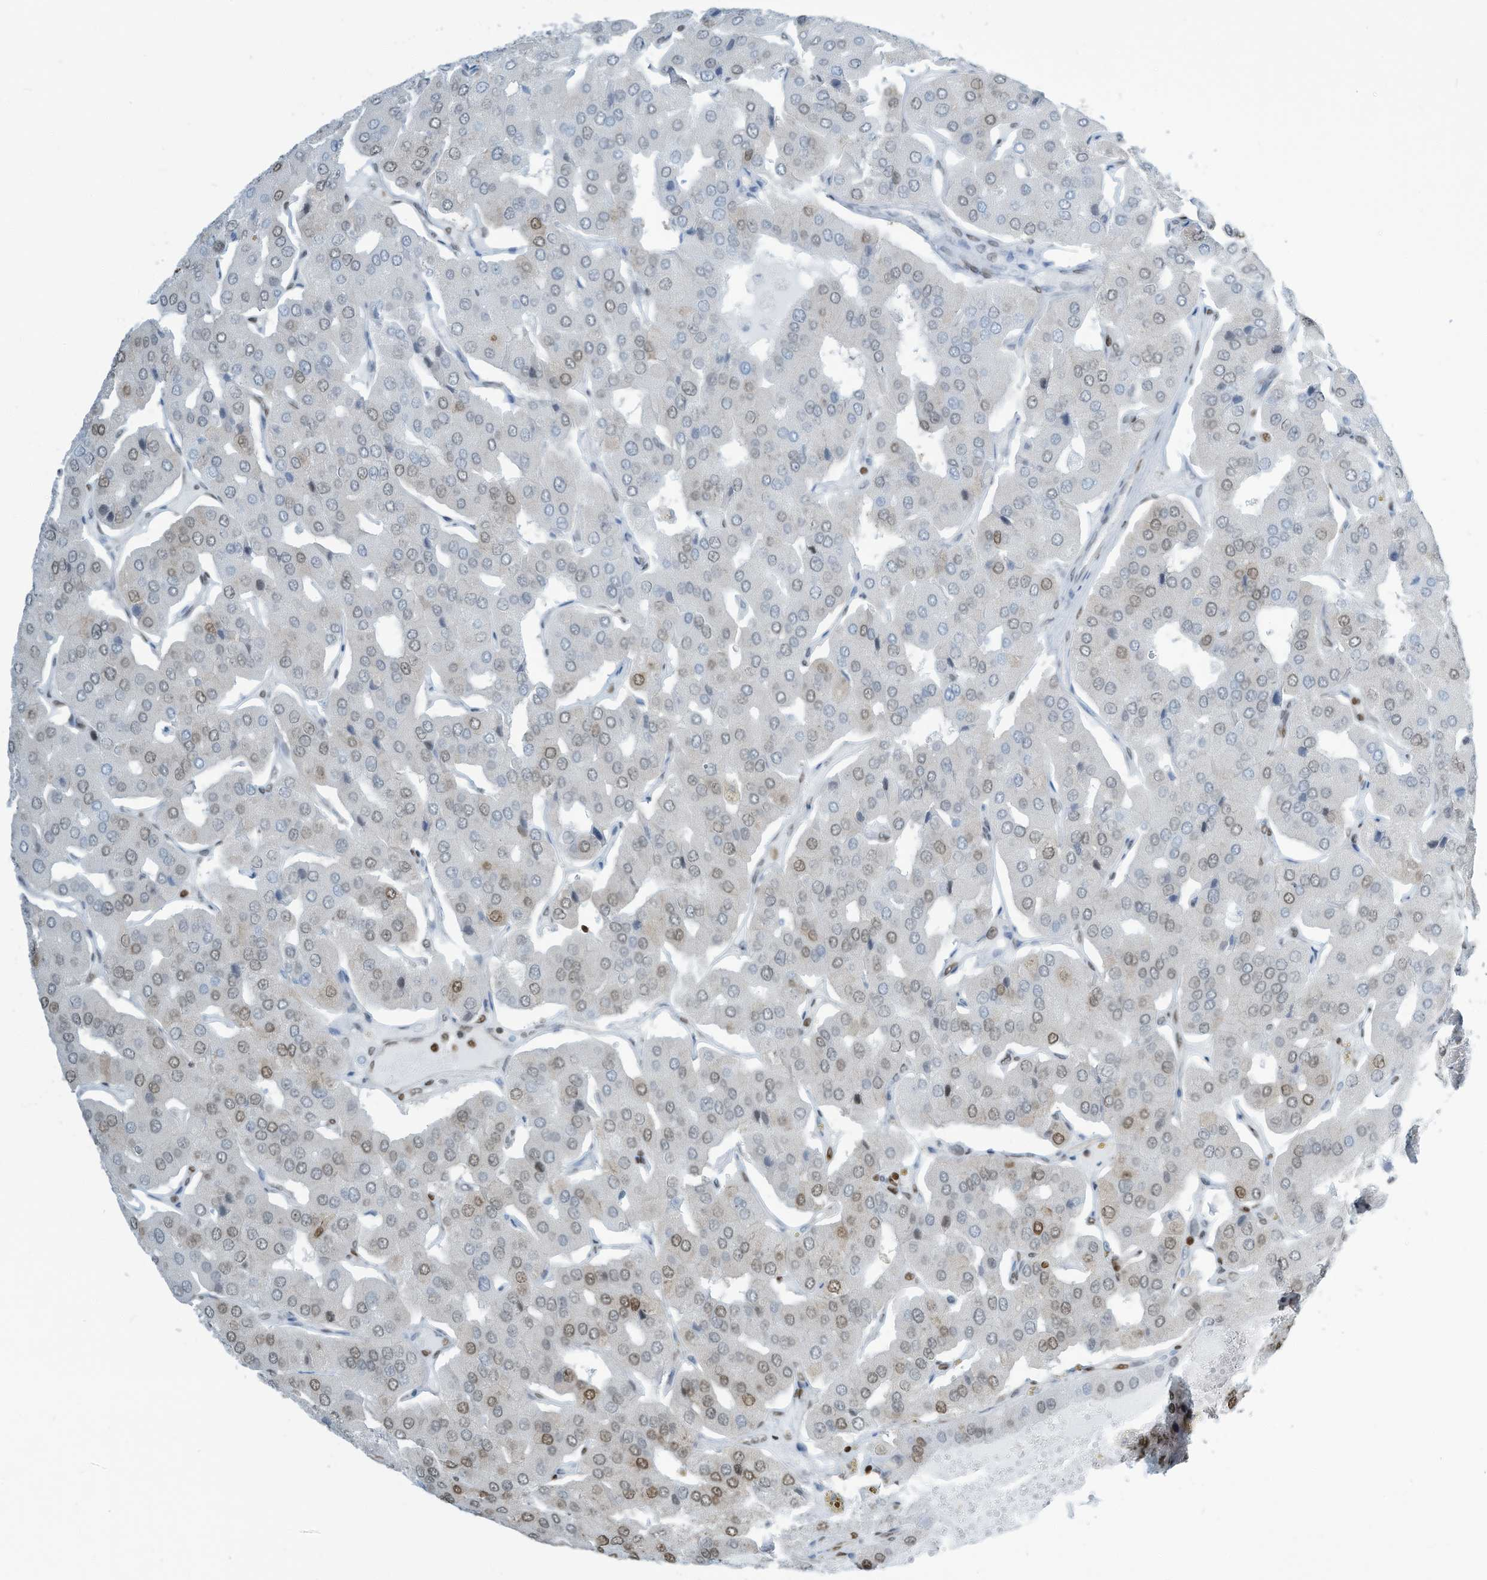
{"staining": {"intensity": "weak", "quantity": "<25%", "location": "nuclear"}, "tissue": "parathyroid gland", "cell_type": "Glandular cells", "image_type": "normal", "snomed": [{"axis": "morphology", "description": "Normal tissue, NOS"}, {"axis": "morphology", "description": "Adenoma, NOS"}, {"axis": "topography", "description": "Parathyroid gland"}], "caption": "Parathyroid gland was stained to show a protein in brown. There is no significant expression in glandular cells. Brightfield microscopy of IHC stained with DAB (3,3'-diaminobenzidine) (brown) and hematoxylin (blue), captured at high magnification.", "gene": "ENSG00000257390", "patient": {"sex": "female", "age": 86}}